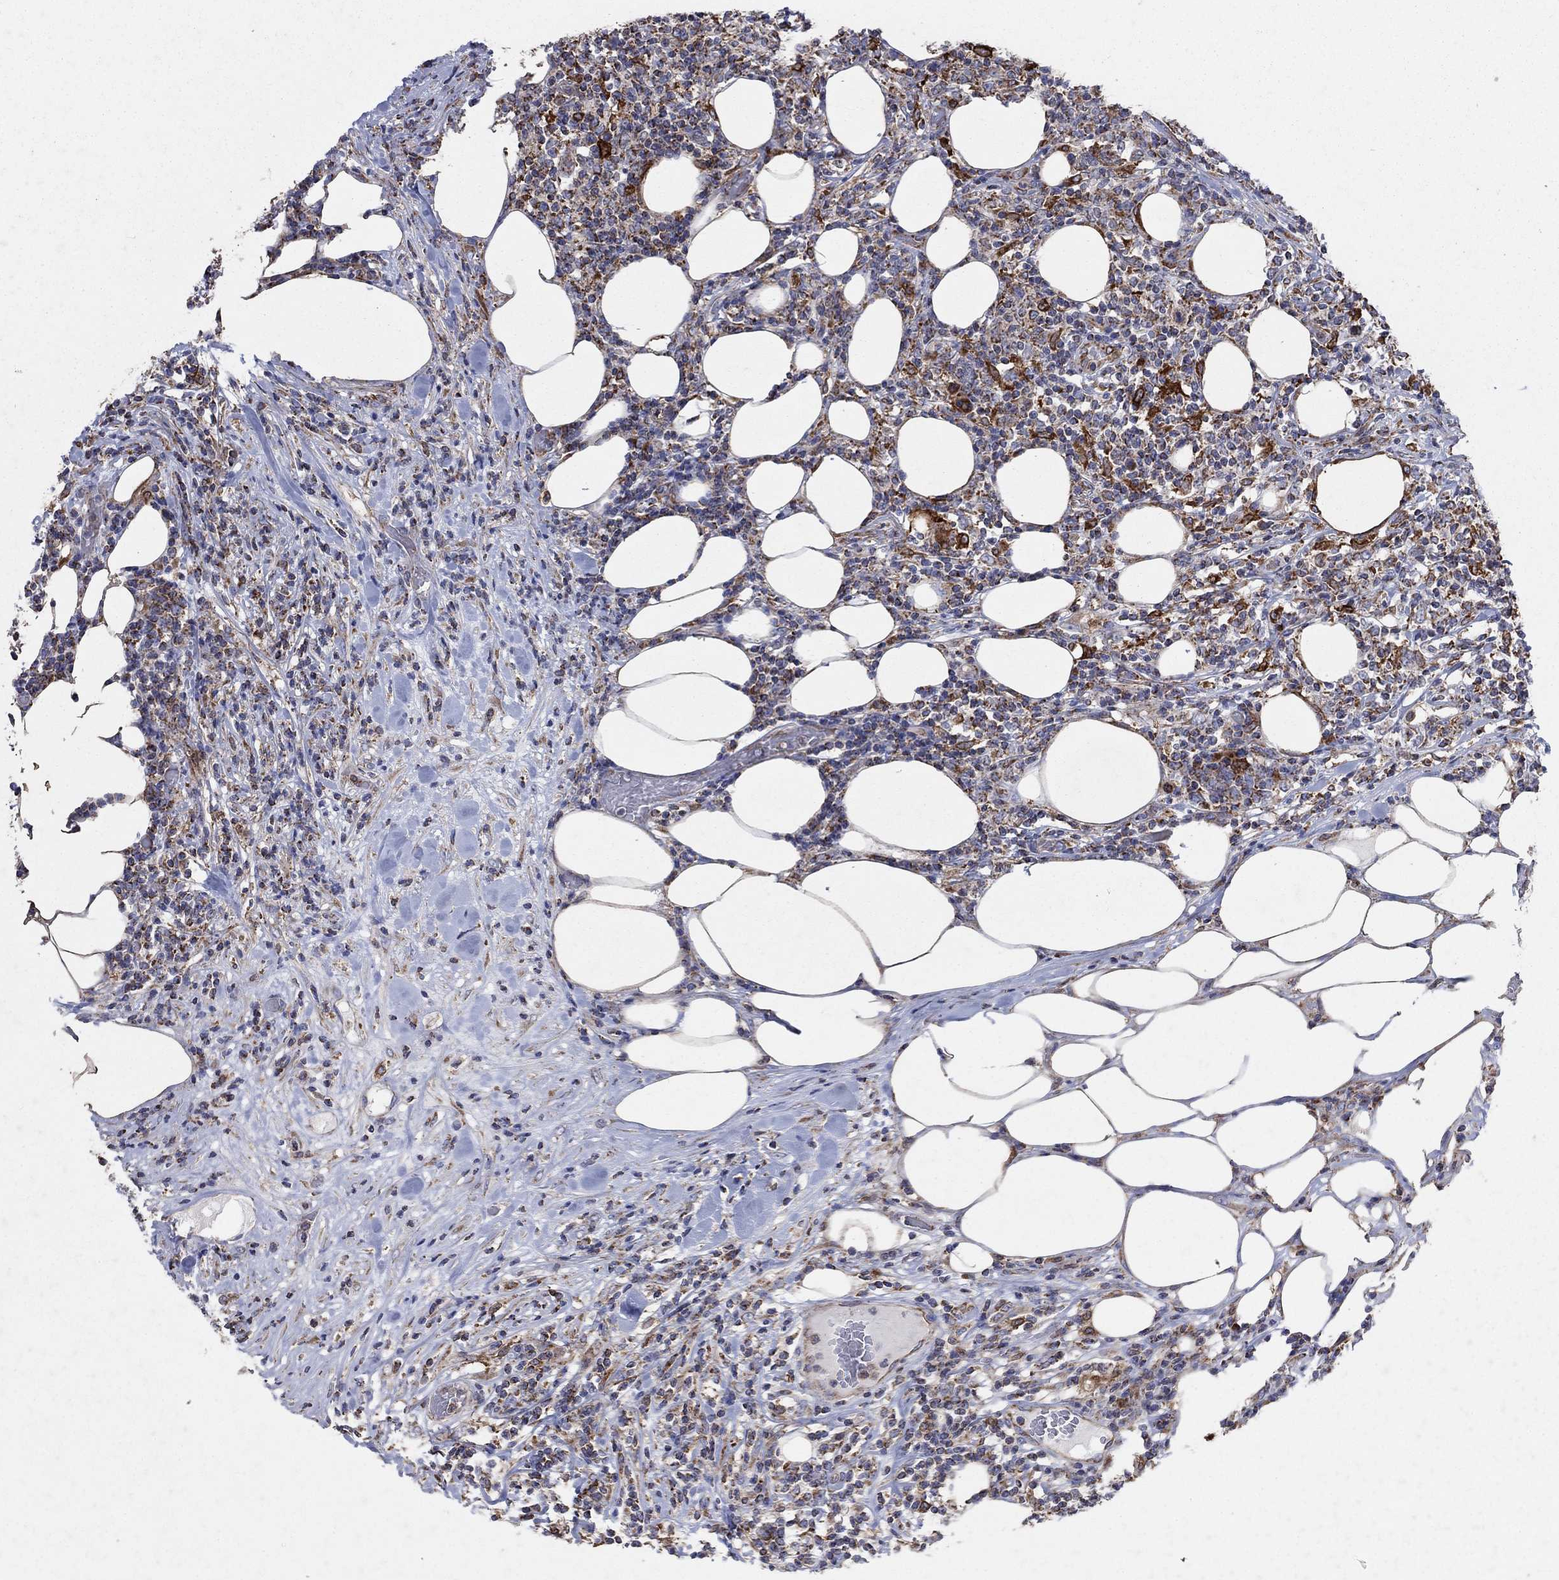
{"staining": {"intensity": "strong", "quantity": "25%-75%", "location": "cytoplasmic/membranous"}, "tissue": "lymphoma", "cell_type": "Tumor cells", "image_type": "cancer", "snomed": [{"axis": "morphology", "description": "Malignant lymphoma, non-Hodgkin's type, High grade"}, {"axis": "topography", "description": "Lymph node"}], "caption": "DAB immunohistochemical staining of high-grade malignant lymphoma, non-Hodgkin's type reveals strong cytoplasmic/membranous protein positivity in about 25%-75% of tumor cells. (IHC, brightfield microscopy, high magnification).", "gene": "NCEH1", "patient": {"sex": "female", "age": 84}}